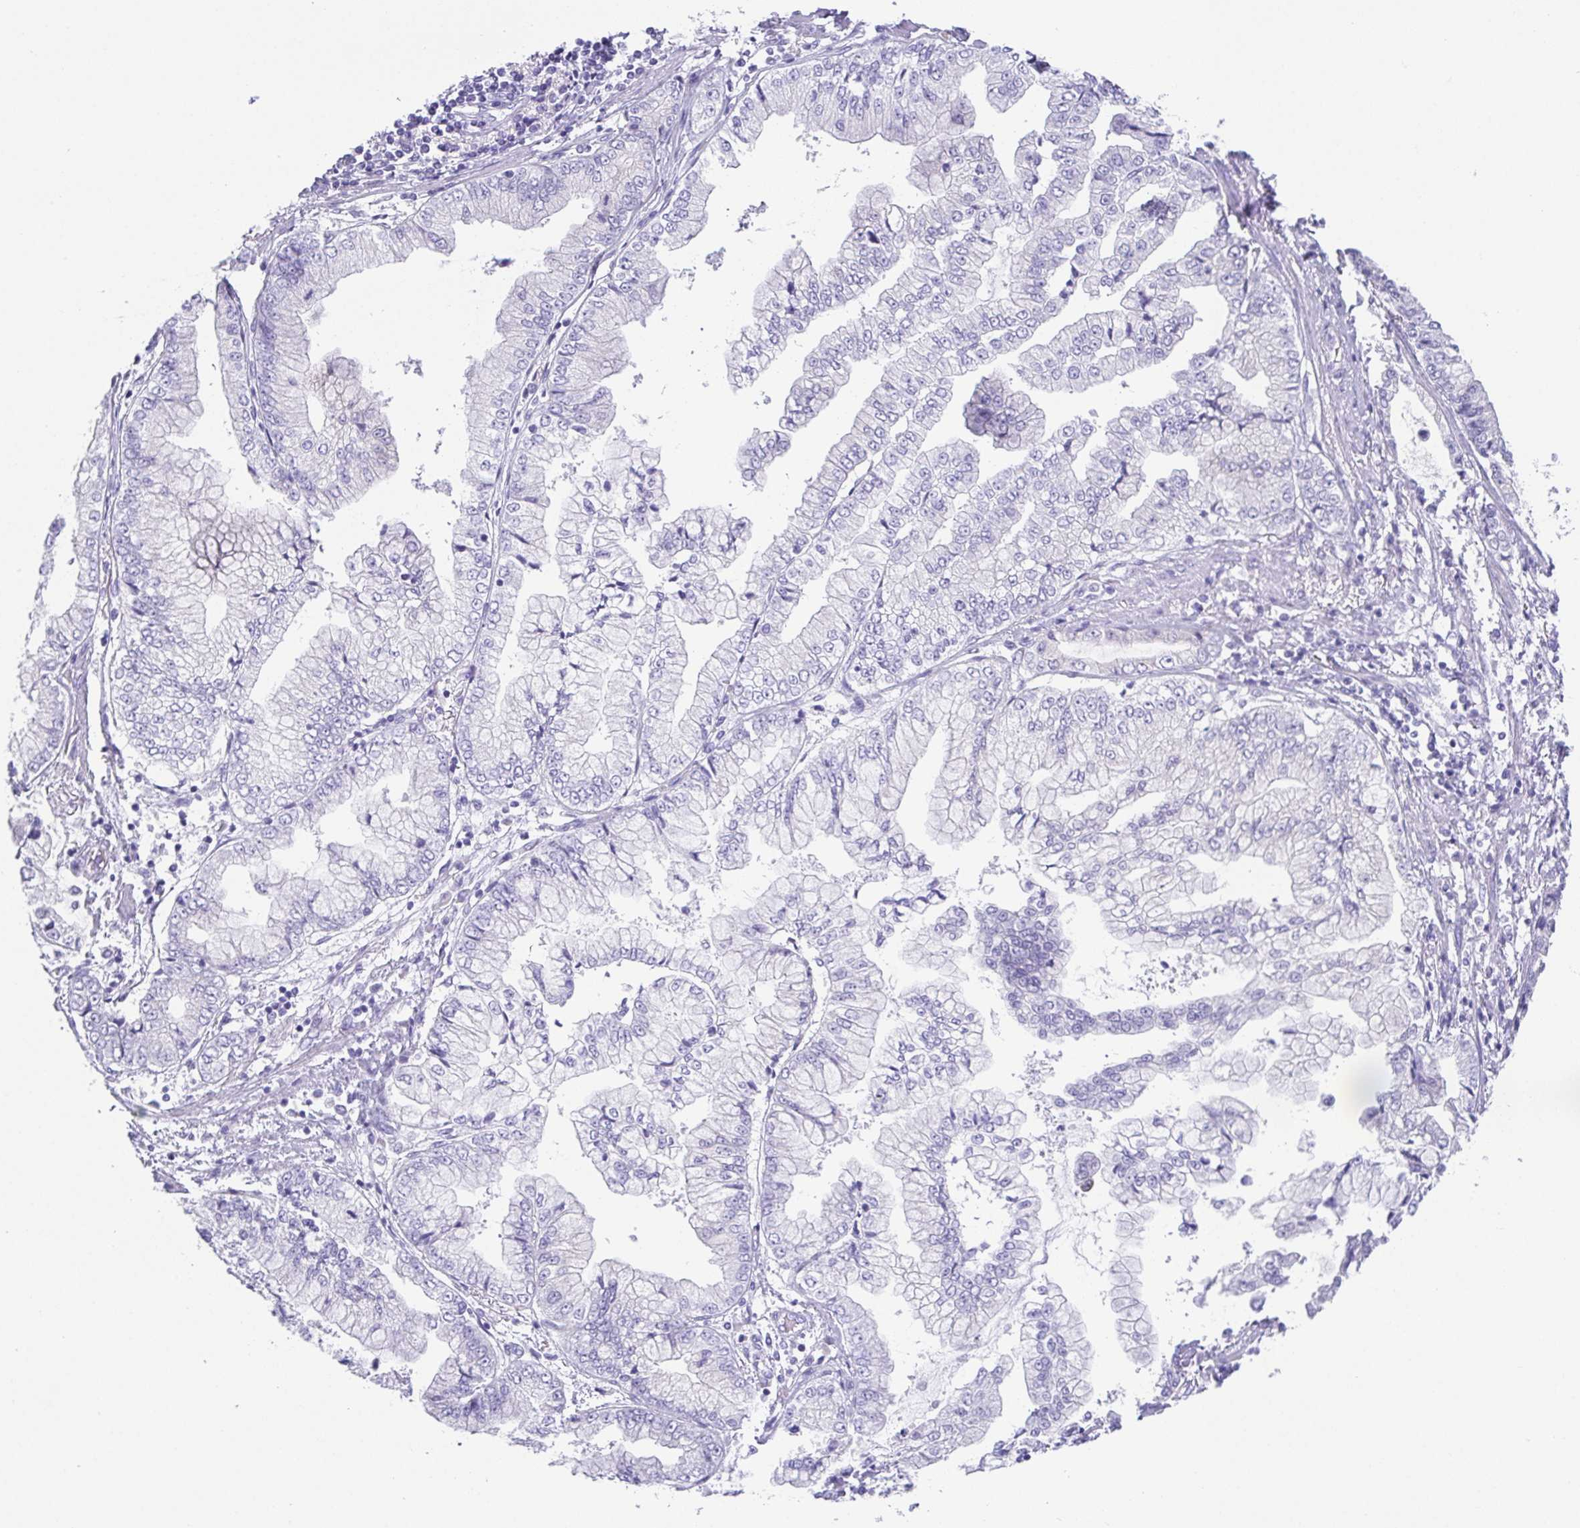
{"staining": {"intensity": "negative", "quantity": "none", "location": "none"}, "tissue": "stomach cancer", "cell_type": "Tumor cells", "image_type": "cancer", "snomed": [{"axis": "morphology", "description": "Adenocarcinoma, NOS"}, {"axis": "topography", "description": "Stomach, upper"}], "caption": "Image shows no significant protein staining in tumor cells of stomach cancer.", "gene": "HAPLN2", "patient": {"sex": "female", "age": 74}}